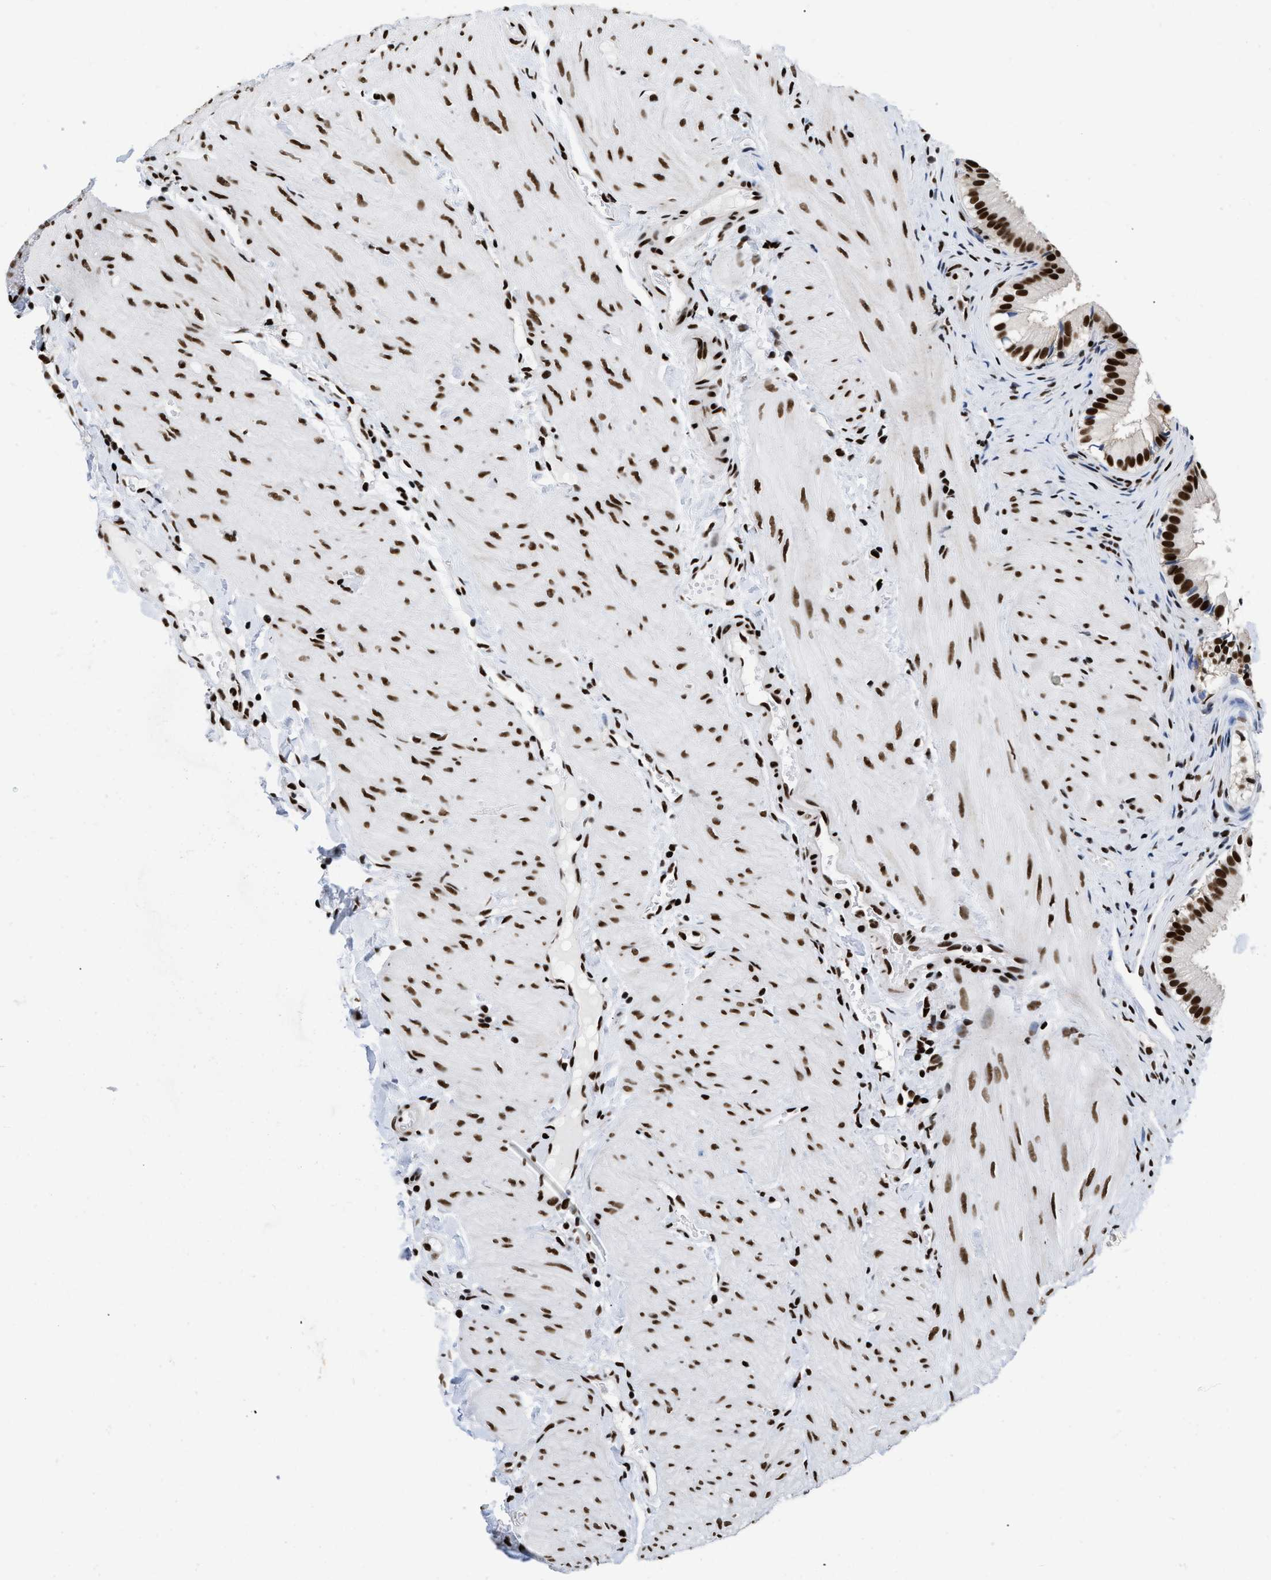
{"staining": {"intensity": "strong", "quantity": ">75%", "location": "nuclear"}, "tissue": "gallbladder", "cell_type": "Glandular cells", "image_type": "normal", "snomed": [{"axis": "morphology", "description": "Normal tissue, NOS"}, {"axis": "topography", "description": "Gallbladder"}], "caption": "Brown immunohistochemical staining in benign human gallbladder reveals strong nuclear staining in approximately >75% of glandular cells. (brown staining indicates protein expression, while blue staining denotes nuclei).", "gene": "CREB1", "patient": {"sex": "female", "age": 26}}